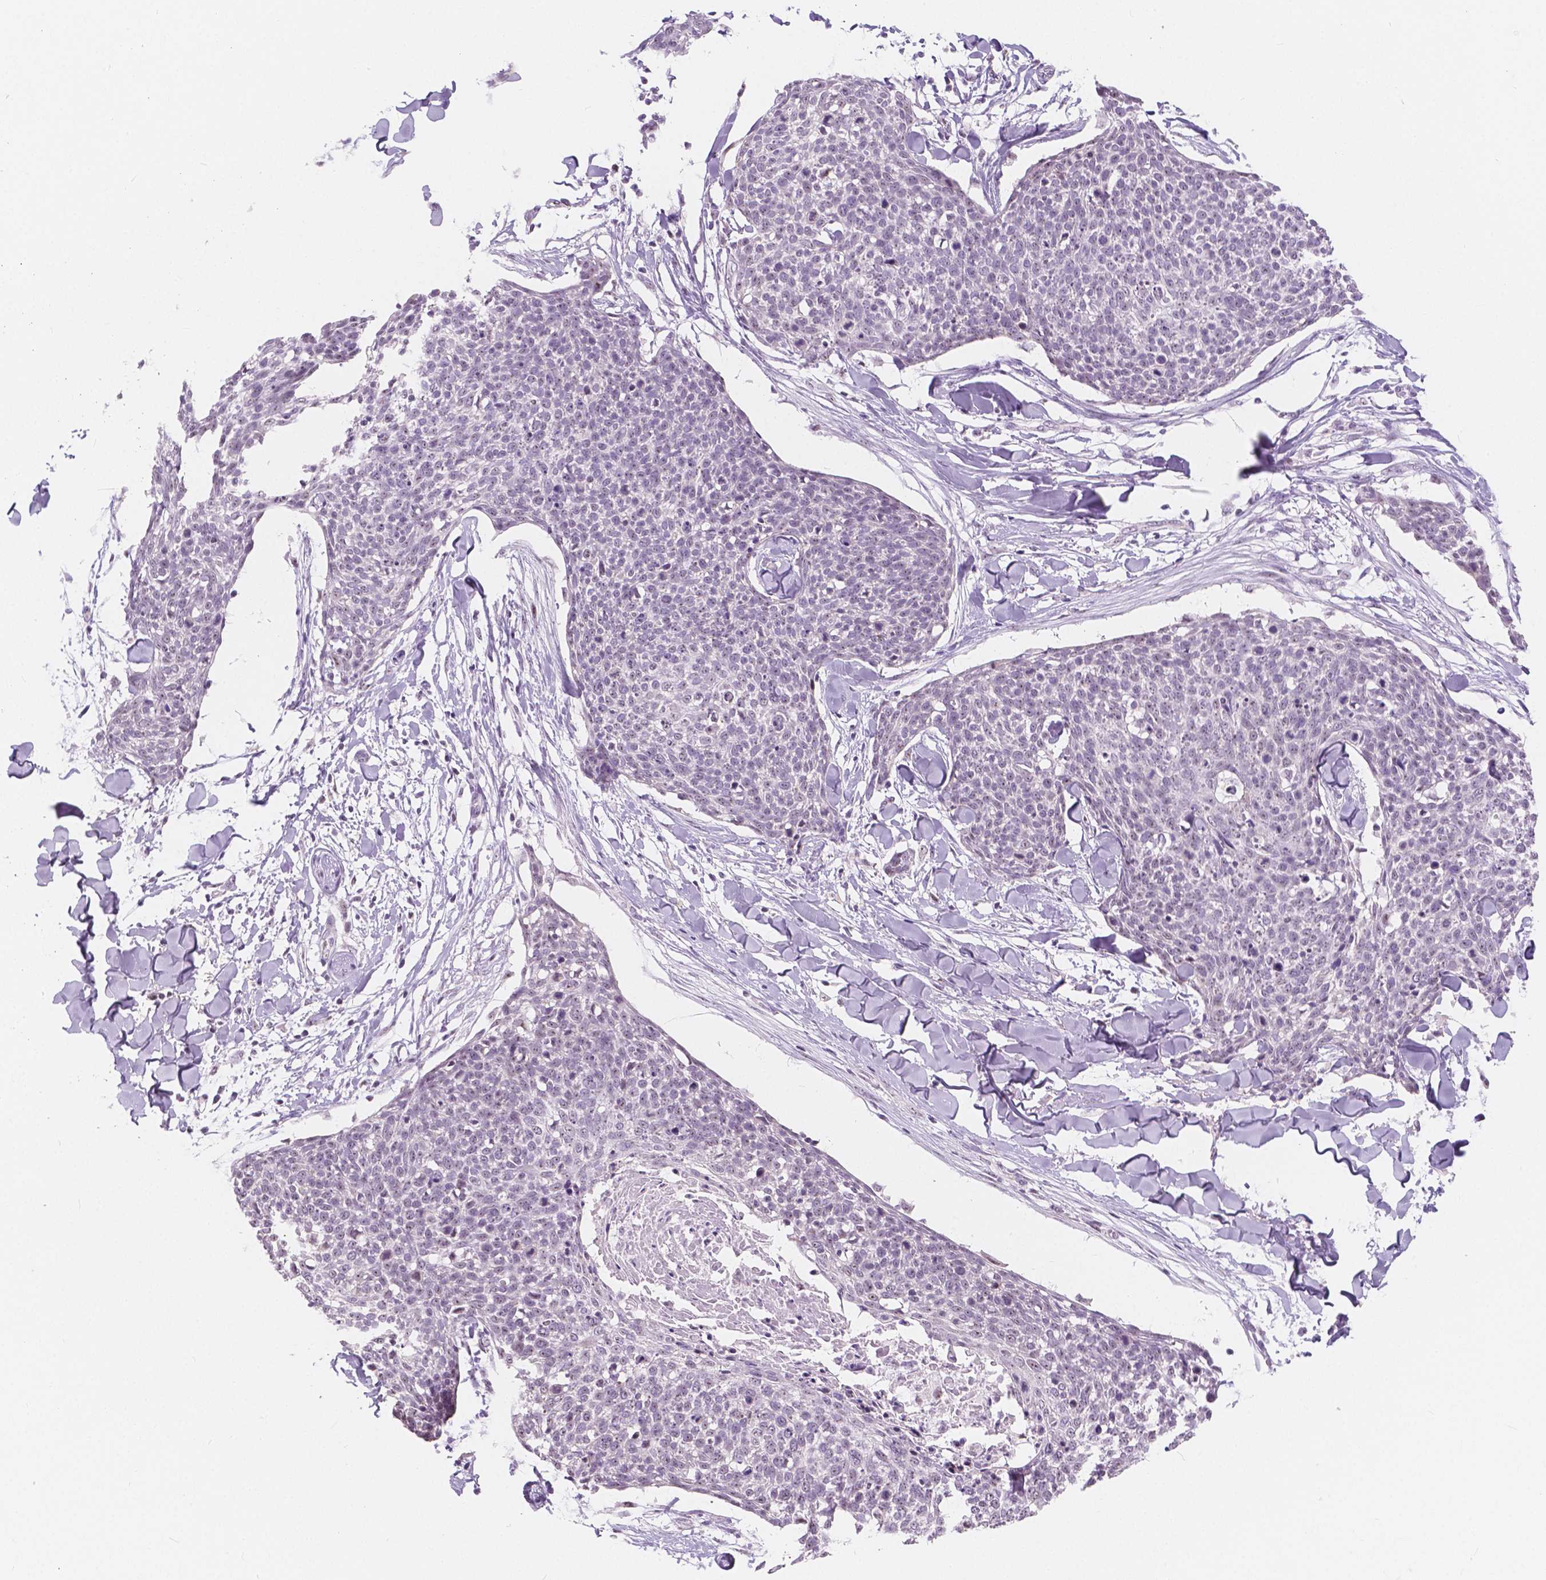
{"staining": {"intensity": "negative", "quantity": "none", "location": "none"}, "tissue": "skin cancer", "cell_type": "Tumor cells", "image_type": "cancer", "snomed": [{"axis": "morphology", "description": "Squamous cell carcinoma, NOS"}, {"axis": "topography", "description": "Skin"}, {"axis": "topography", "description": "Vulva"}], "caption": "Immunohistochemistry (IHC) of skin cancer exhibits no expression in tumor cells.", "gene": "NOLC1", "patient": {"sex": "female", "age": 75}}